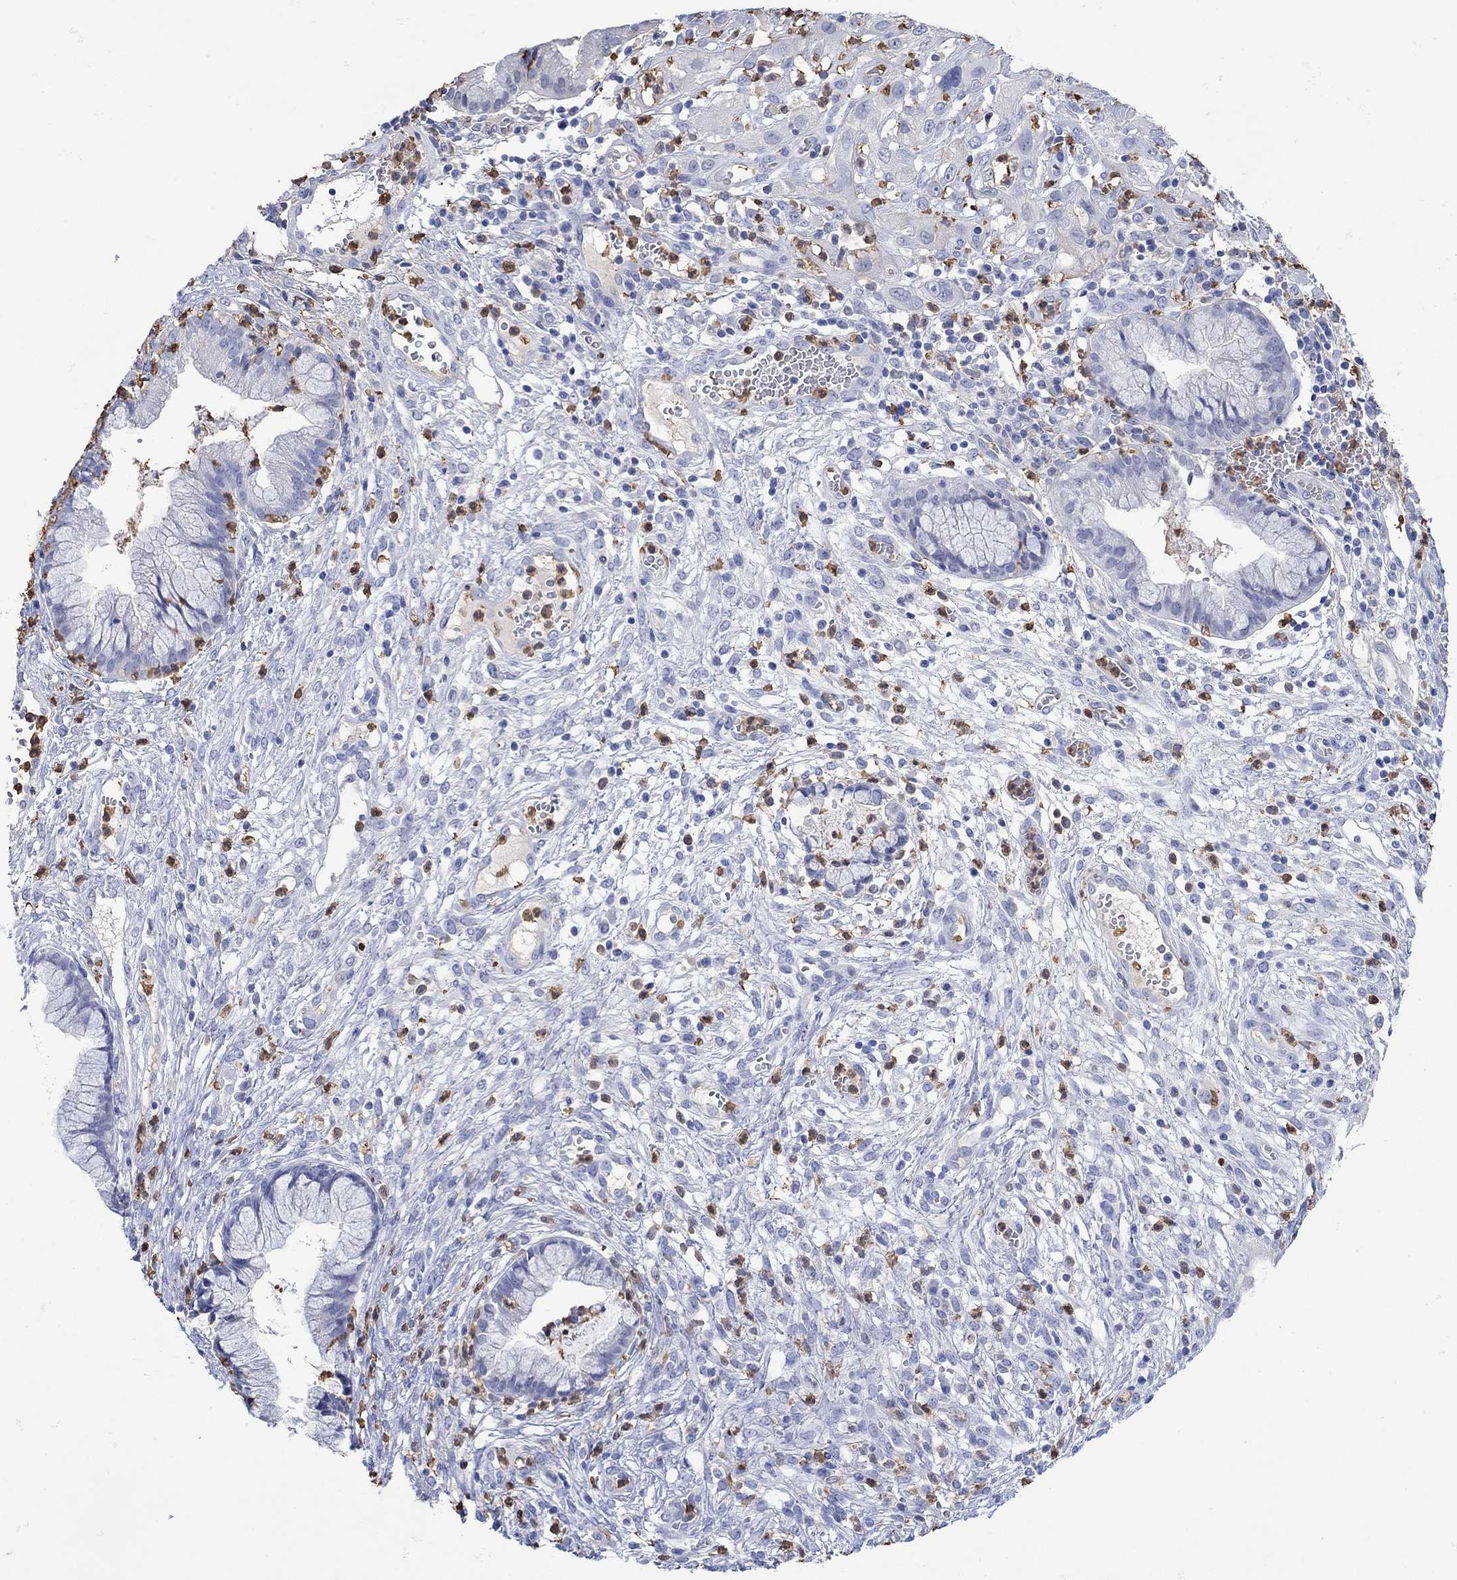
{"staining": {"intensity": "negative", "quantity": "none", "location": "none"}, "tissue": "cervical cancer", "cell_type": "Tumor cells", "image_type": "cancer", "snomed": [{"axis": "morphology", "description": "Squamous cell carcinoma, NOS"}, {"axis": "topography", "description": "Cervix"}], "caption": "An immunohistochemistry (IHC) photomicrograph of cervical cancer is shown. There is no staining in tumor cells of cervical cancer.", "gene": "LINGO3", "patient": {"sex": "female", "age": 32}}